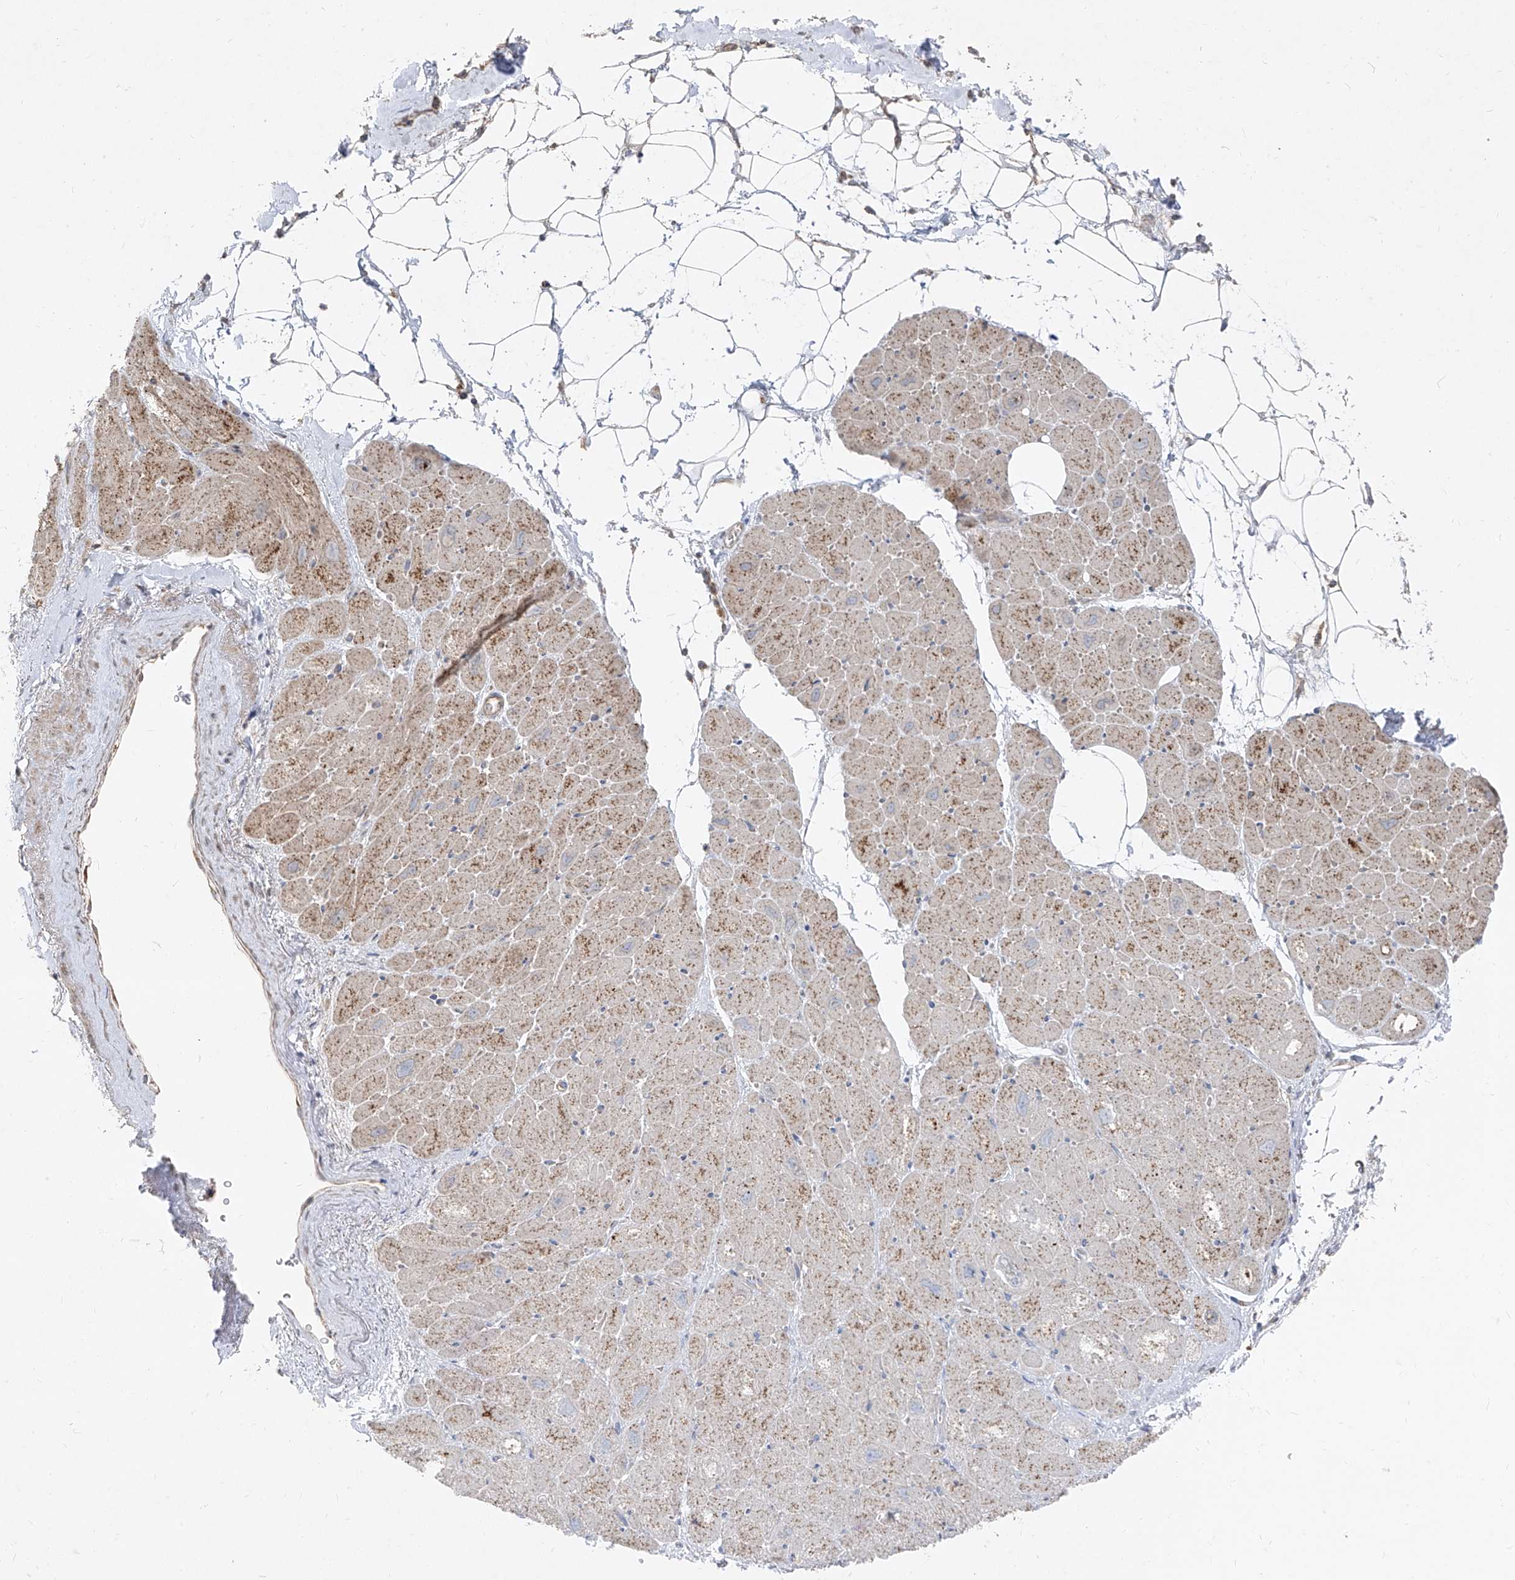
{"staining": {"intensity": "weak", "quantity": ">75%", "location": "cytoplasmic/membranous"}, "tissue": "heart muscle", "cell_type": "Cardiomyocytes", "image_type": "normal", "snomed": [{"axis": "morphology", "description": "Normal tissue, NOS"}, {"axis": "topography", "description": "Heart"}], "caption": "About >75% of cardiomyocytes in benign human heart muscle show weak cytoplasmic/membranous protein positivity as visualized by brown immunohistochemical staining.", "gene": "ABCD3", "patient": {"sex": "male", "age": 50}}